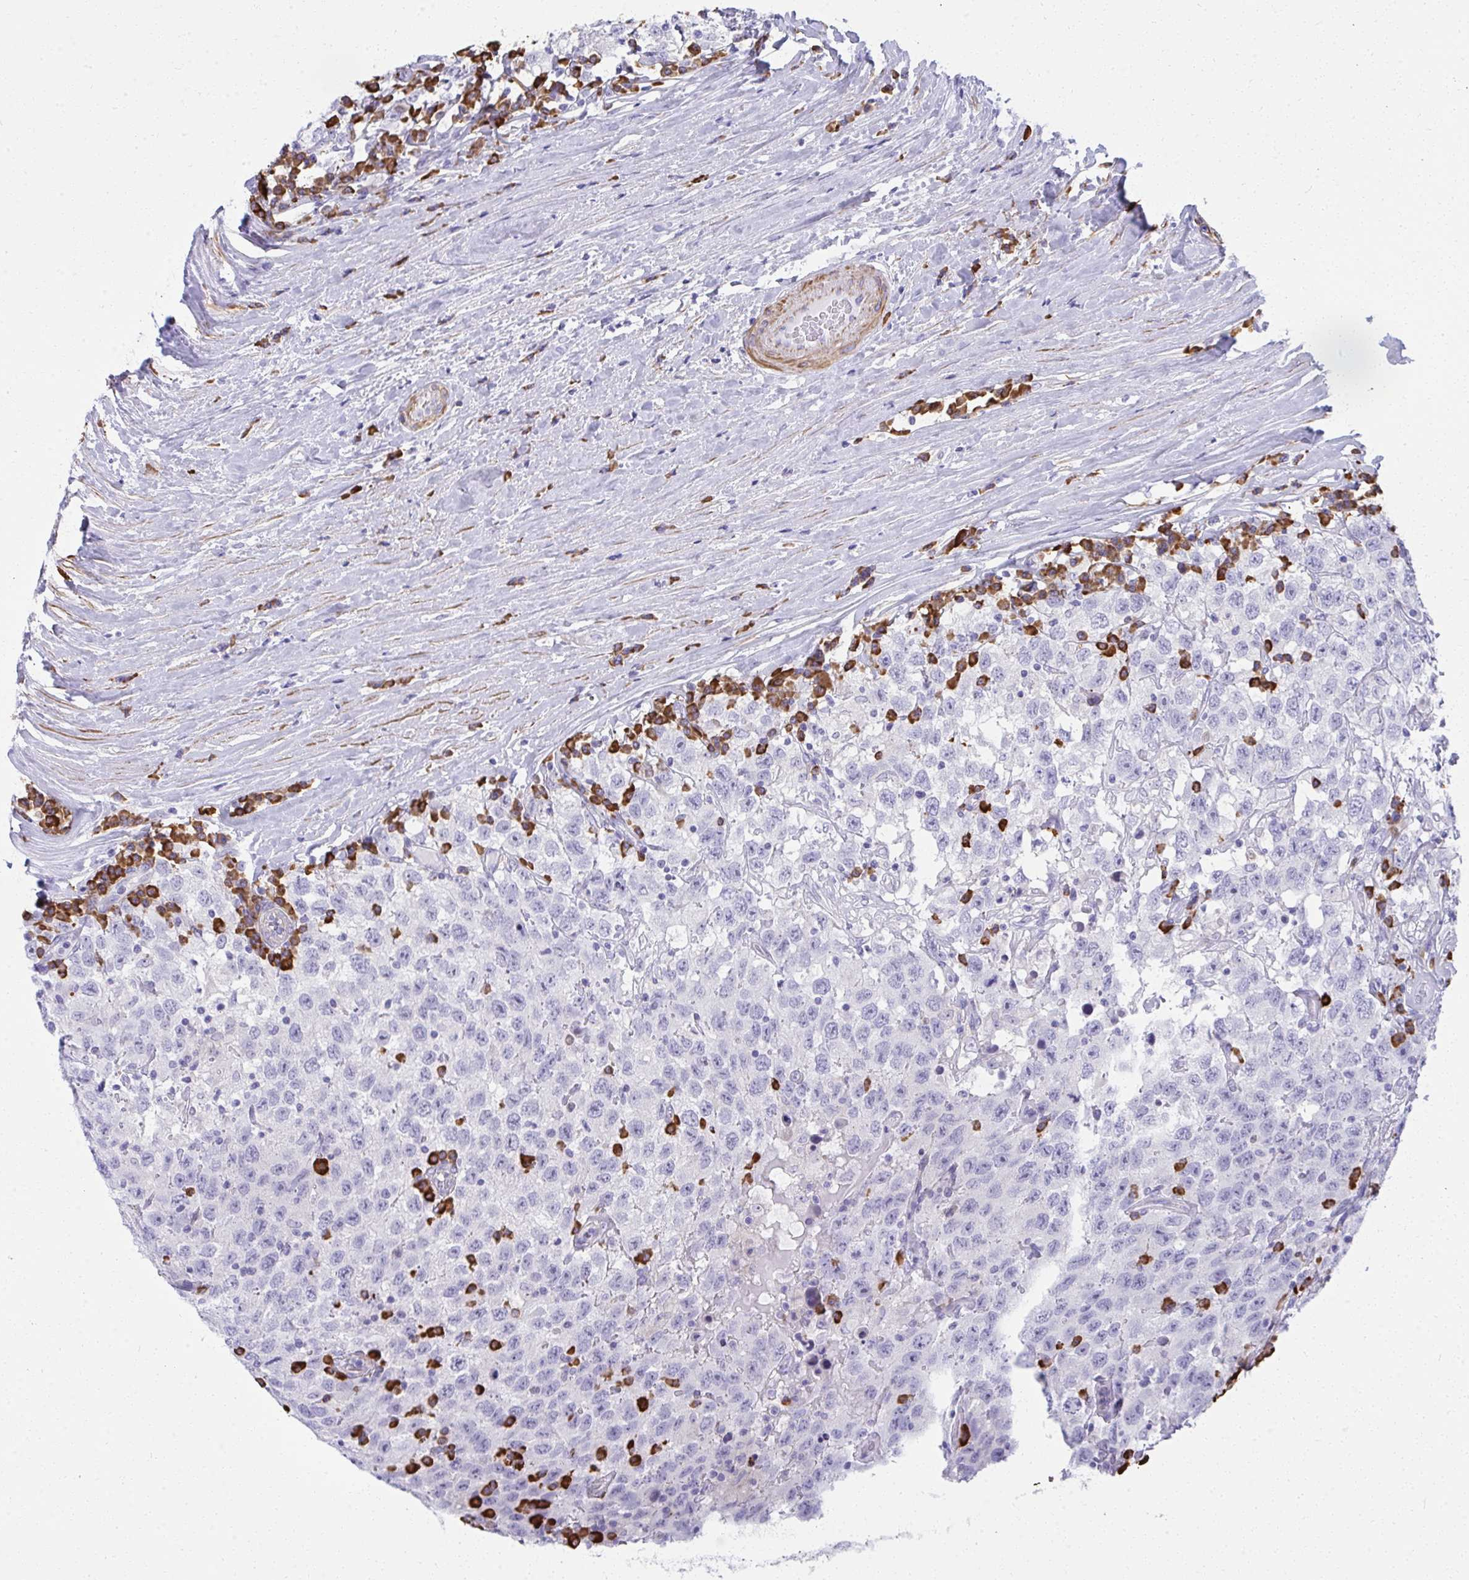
{"staining": {"intensity": "negative", "quantity": "none", "location": "none"}, "tissue": "testis cancer", "cell_type": "Tumor cells", "image_type": "cancer", "snomed": [{"axis": "morphology", "description": "Seminoma, NOS"}, {"axis": "topography", "description": "Testis"}], "caption": "Immunohistochemistry (IHC) image of testis cancer stained for a protein (brown), which displays no positivity in tumor cells.", "gene": "PUS7L", "patient": {"sex": "male", "age": 41}}